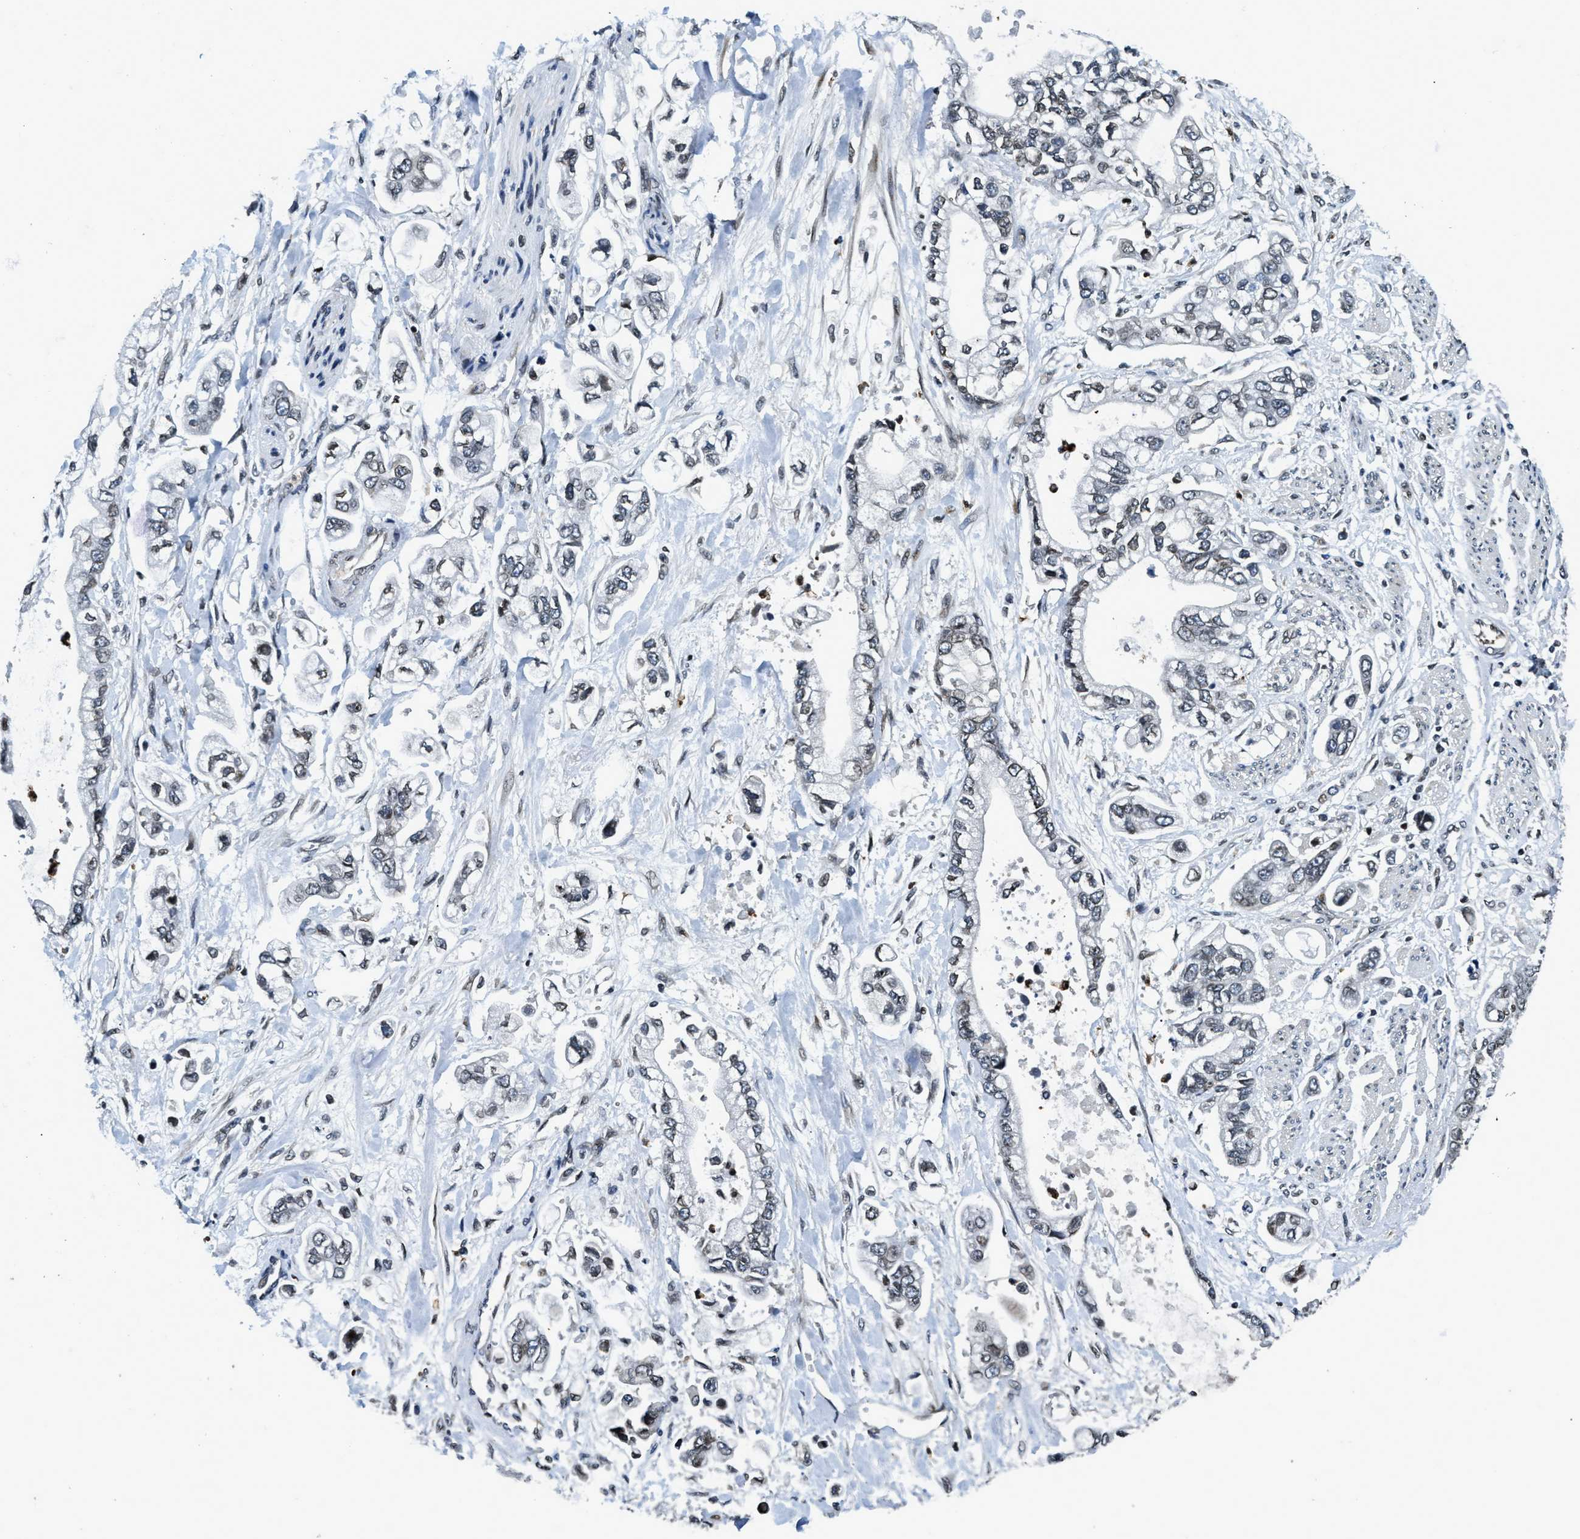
{"staining": {"intensity": "negative", "quantity": "none", "location": "none"}, "tissue": "stomach cancer", "cell_type": "Tumor cells", "image_type": "cancer", "snomed": [{"axis": "morphology", "description": "Normal tissue, NOS"}, {"axis": "morphology", "description": "Adenocarcinoma, NOS"}, {"axis": "topography", "description": "Stomach"}], "caption": "Immunohistochemical staining of human stomach adenocarcinoma displays no significant expression in tumor cells.", "gene": "ZC3HC1", "patient": {"sex": "male", "age": 62}}